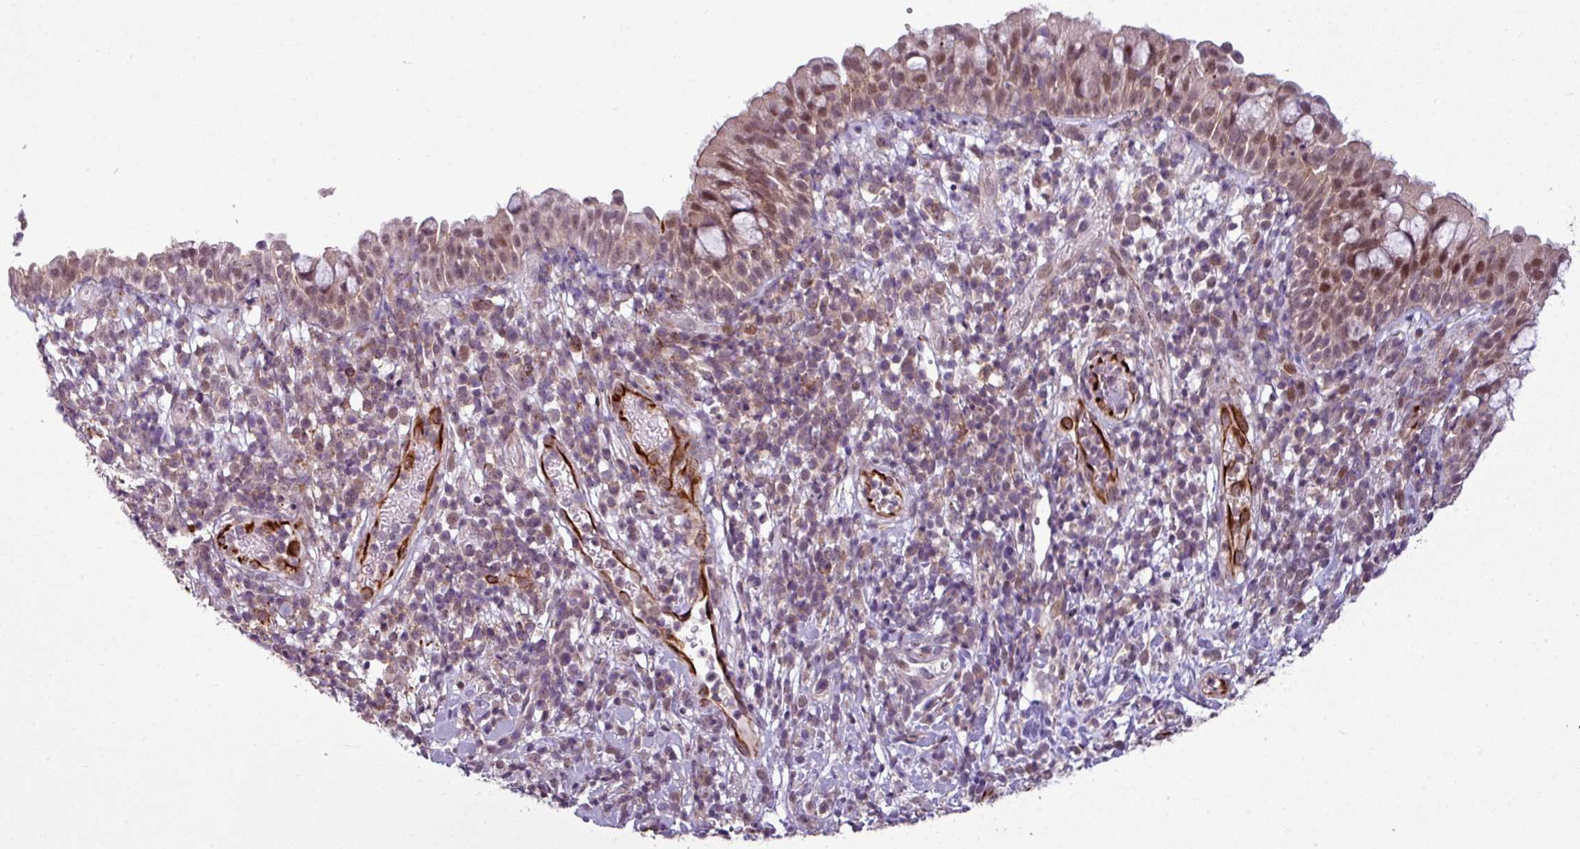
{"staining": {"intensity": "moderate", "quantity": "25%-75%", "location": "cytoplasmic/membranous,nuclear"}, "tissue": "nasopharynx", "cell_type": "Respiratory epithelial cells", "image_type": "normal", "snomed": [{"axis": "morphology", "description": "Normal tissue, NOS"}, {"axis": "topography", "description": "Nasopharynx"}], "caption": "DAB immunohistochemical staining of unremarkable nasopharynx reveals moderate cytoplasmic/membranous,nuclear protein staining in about 25%-75% of respiratory epithelial cells.", "gene": "ZC2HC1C", "patient": {"sex": "male", "age": 65}}